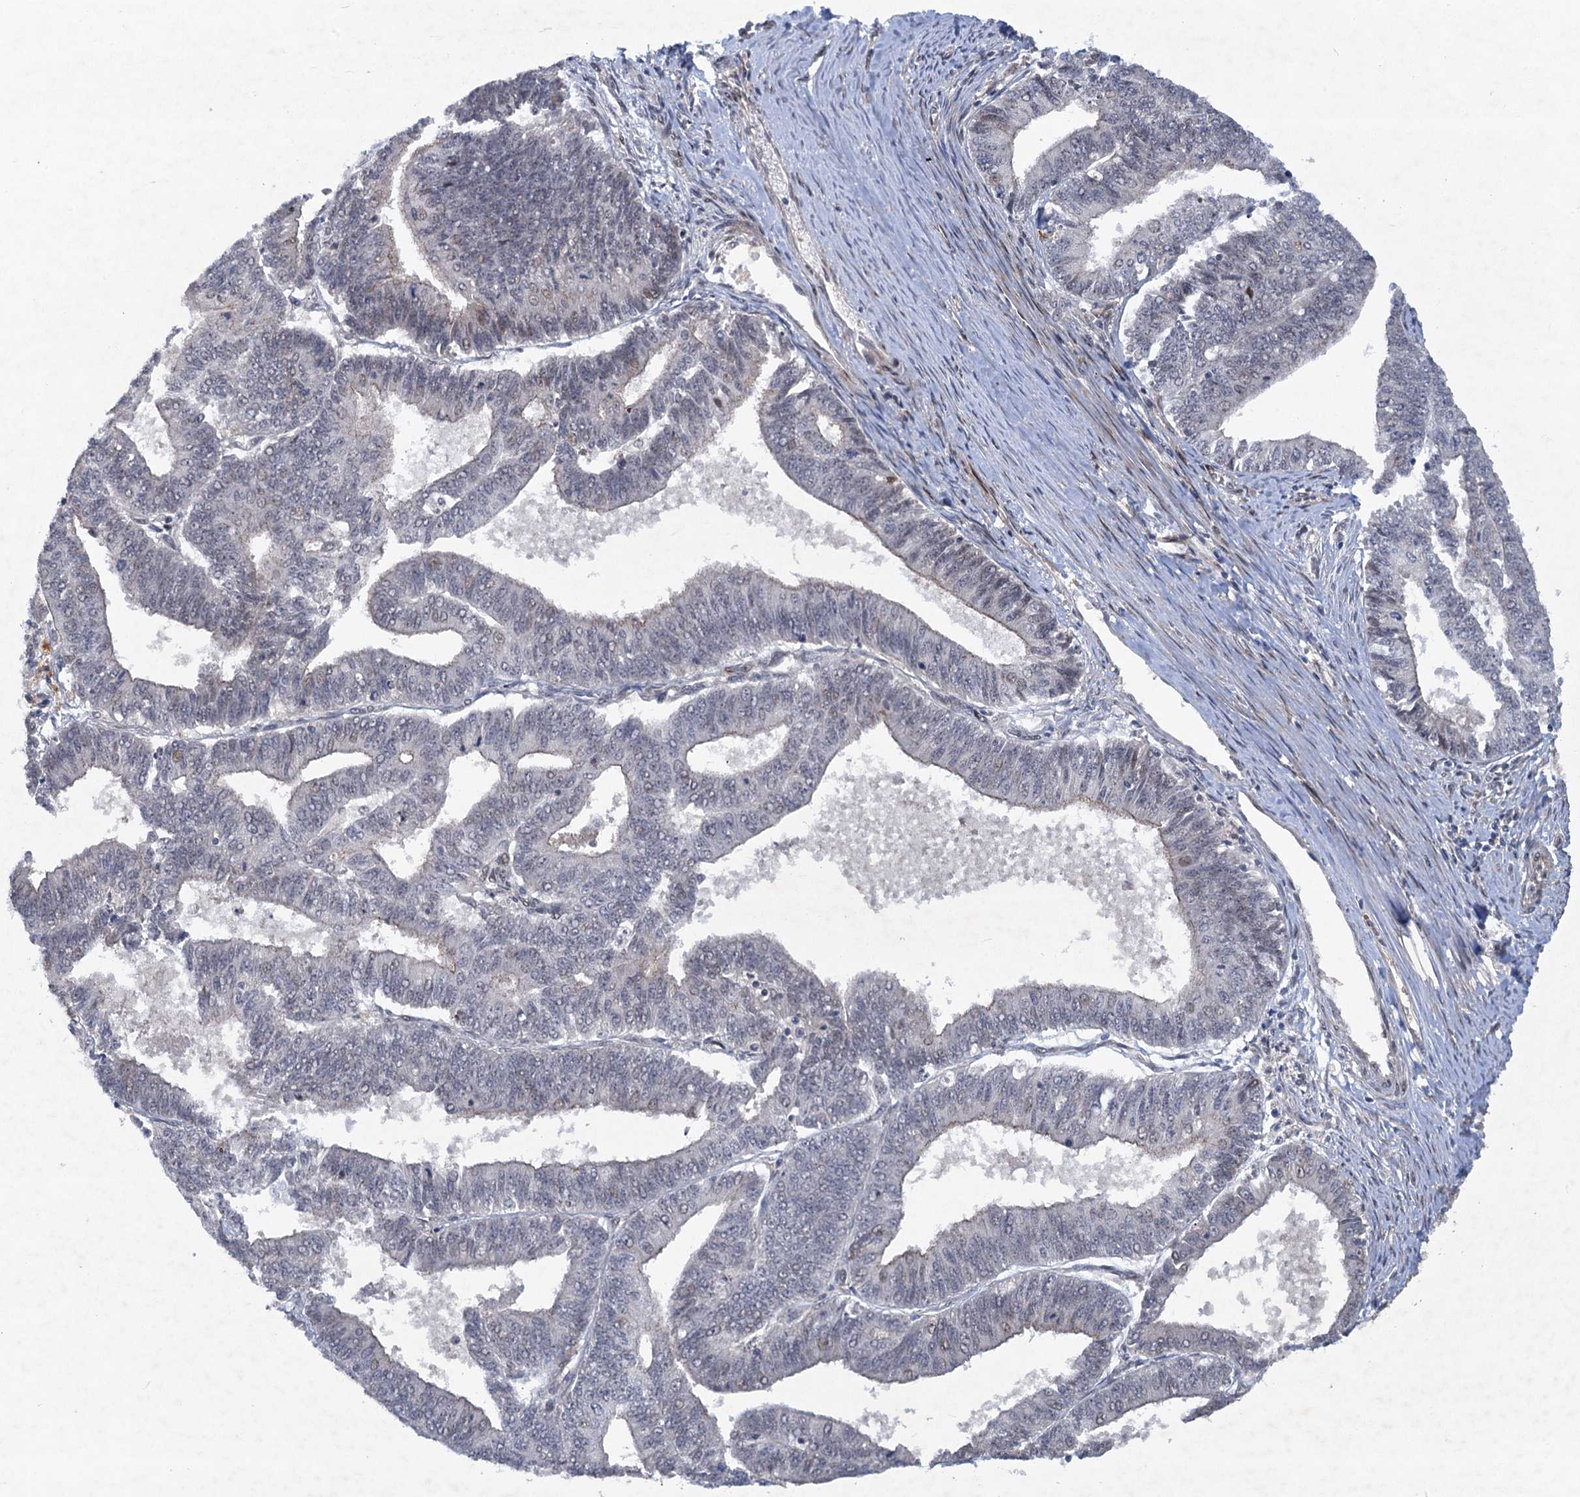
{"staining": {"intensity": "moderate", "quantity": "<25%", "location": "nuclear"}, "tissue": "endometrial cancer", "cell_type": "Tumor cells", "image_type": "cancer", "snomed": [{"axis": "morphology", "description": "Adenocarcinoma, NOS"}, {"axis": "topography", "description": "Endometrium"}], "caption": "Endometrial adenocarcinoma was stained to show a protein in brown. There is low levels of moderate nuclear positivity in about <25% of tumor cells. (DAB (3,3'-diaminobenzidine) = brown stain, brightfield microscopy at high magnification).", "gene": "NUDT22", "patient": {"sex": "female", "age": 73}}